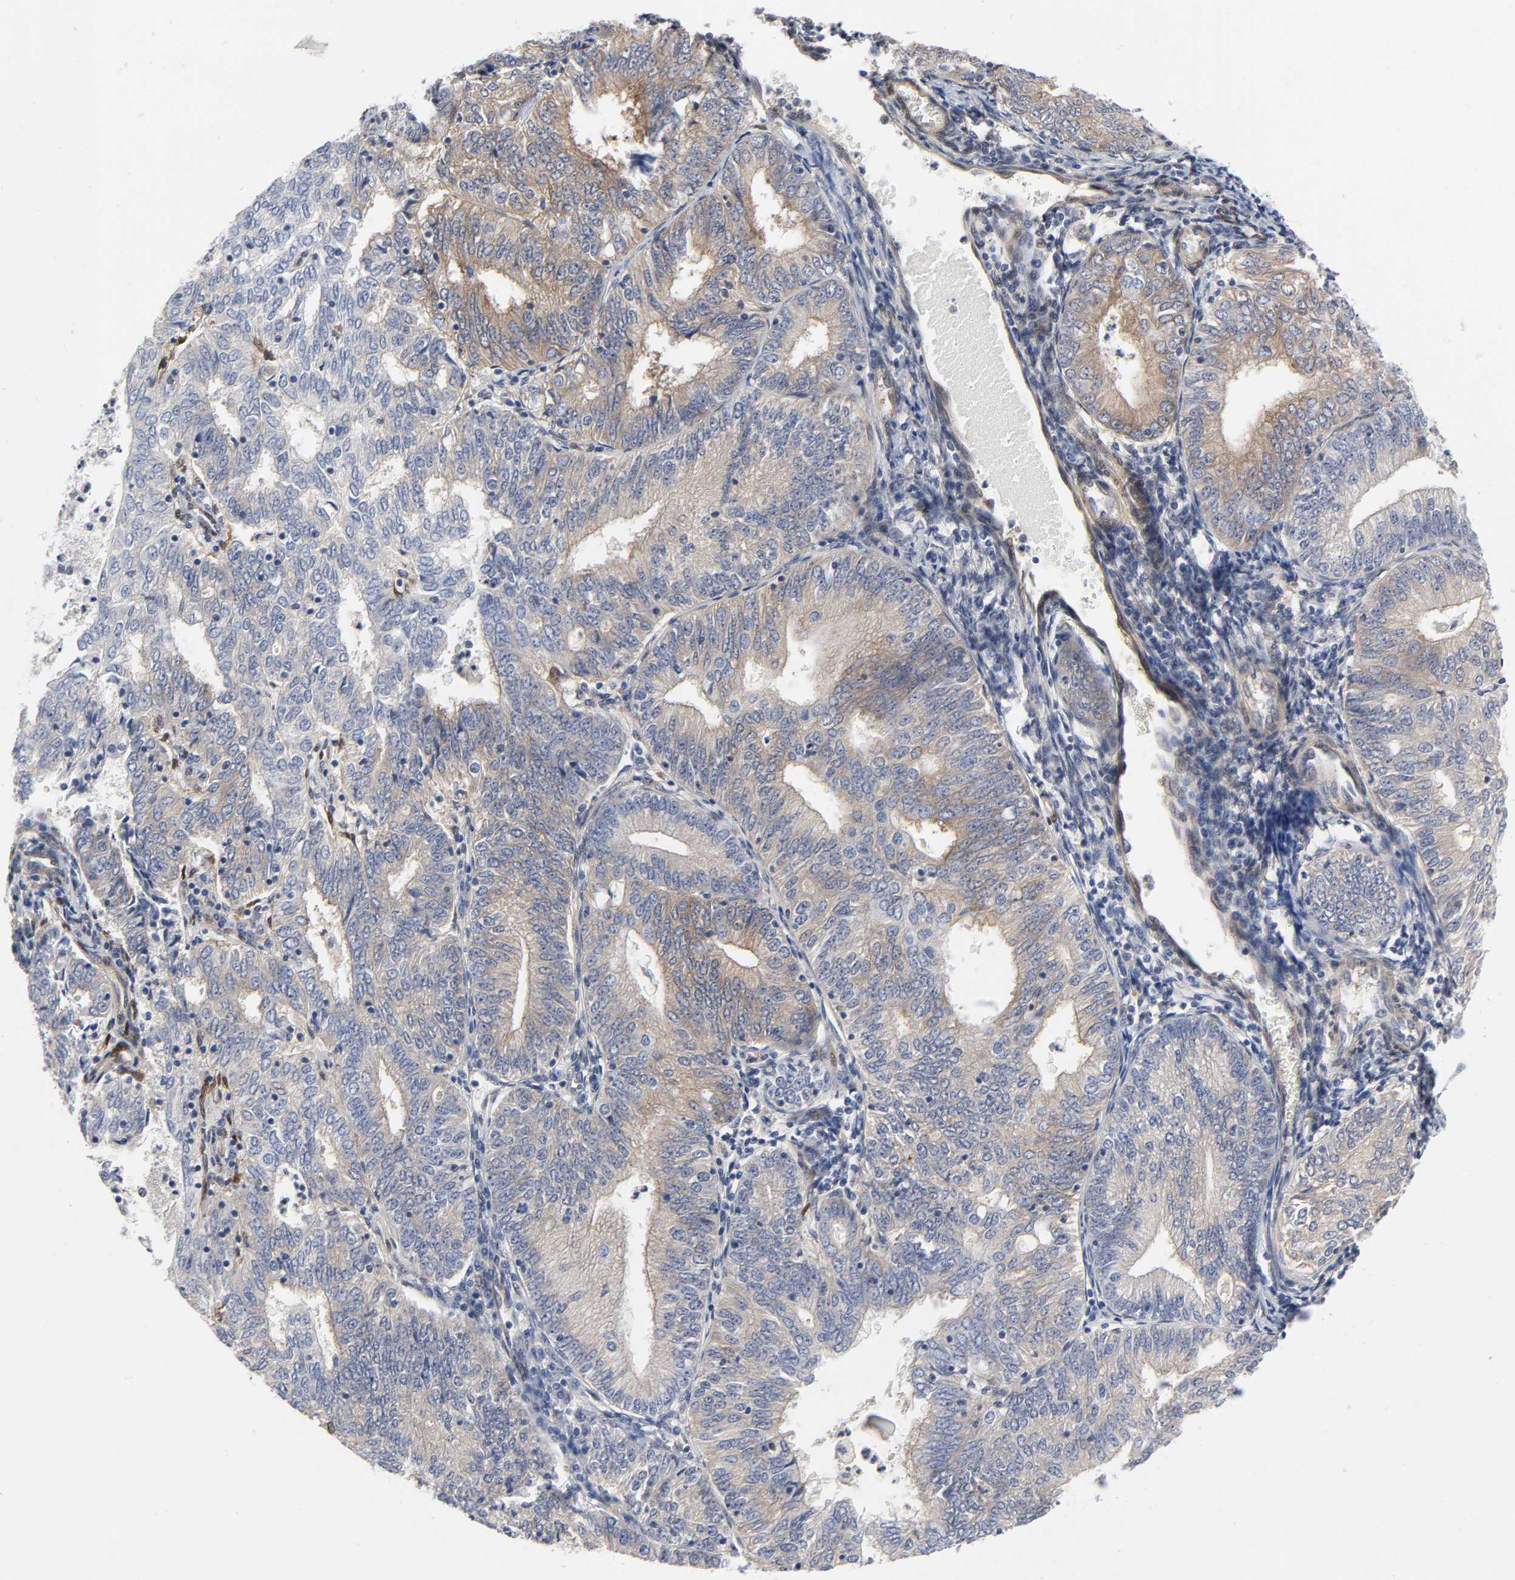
{"staining": {"intensity": "weak", "quantity": "25%-75%", "location": "cytoplasmic/membranous"}, "tissue": "endometrial cancer", "cell_type": "Tumor cells", "image_type": "cancer", "snomed": [{"axis": "morphology", "description": "Adenocarcinoma, NOS"}, {"axis": "topography", "description": "Endometrium"}], "caption": "Tumor cells demonstrate low levels of weak cytoplasmic/membranous staining in approximately 25%-75% of cells in human adenocarcinoma (endometrial).", "gene": "PTEN", "patient": {"sex": "female", "age": 69}}